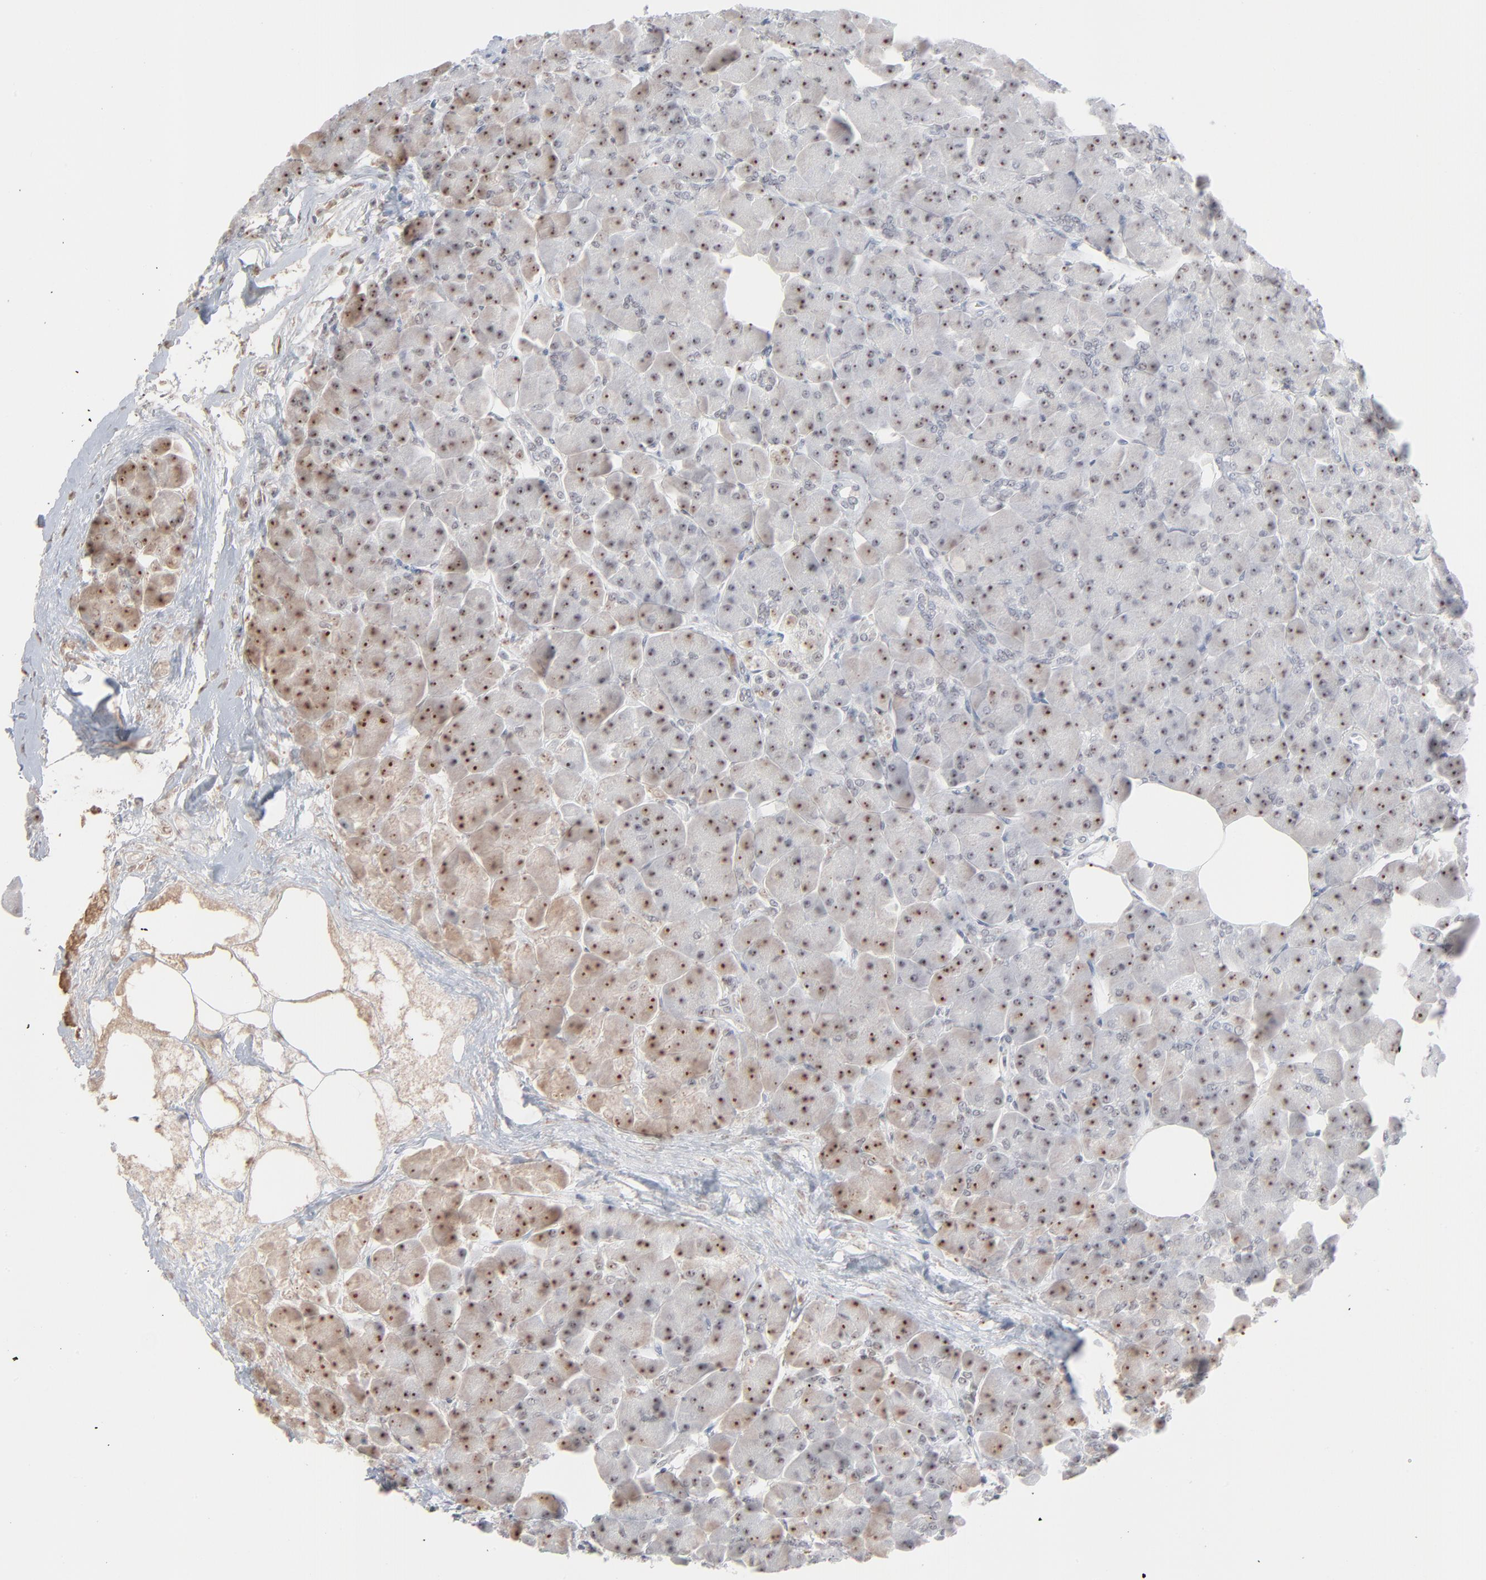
{"staining": {"intensity": "moderate", "quantity": ">75%", "location": "nuclear"}, "tissue": "pancreas", "cell_type": "Exocrine glandular cells", "image_type": "normal", "snomed": [{"axis": "morphology", "description": "Normal tissue, NOS"}, {"axis": "topography", "description": "Pancreas"}], "caption": "A brown stain highlights moderate nuclear staining of a protein in exocrine glandular cells of normal pancreas. (DAB (3,3'-diaminobenzidine) IHC, brown staining for protein, blue staining for nuclei).", "gene": "MPHOSPH6", "patient": {"sex": "male", "age": 66}}